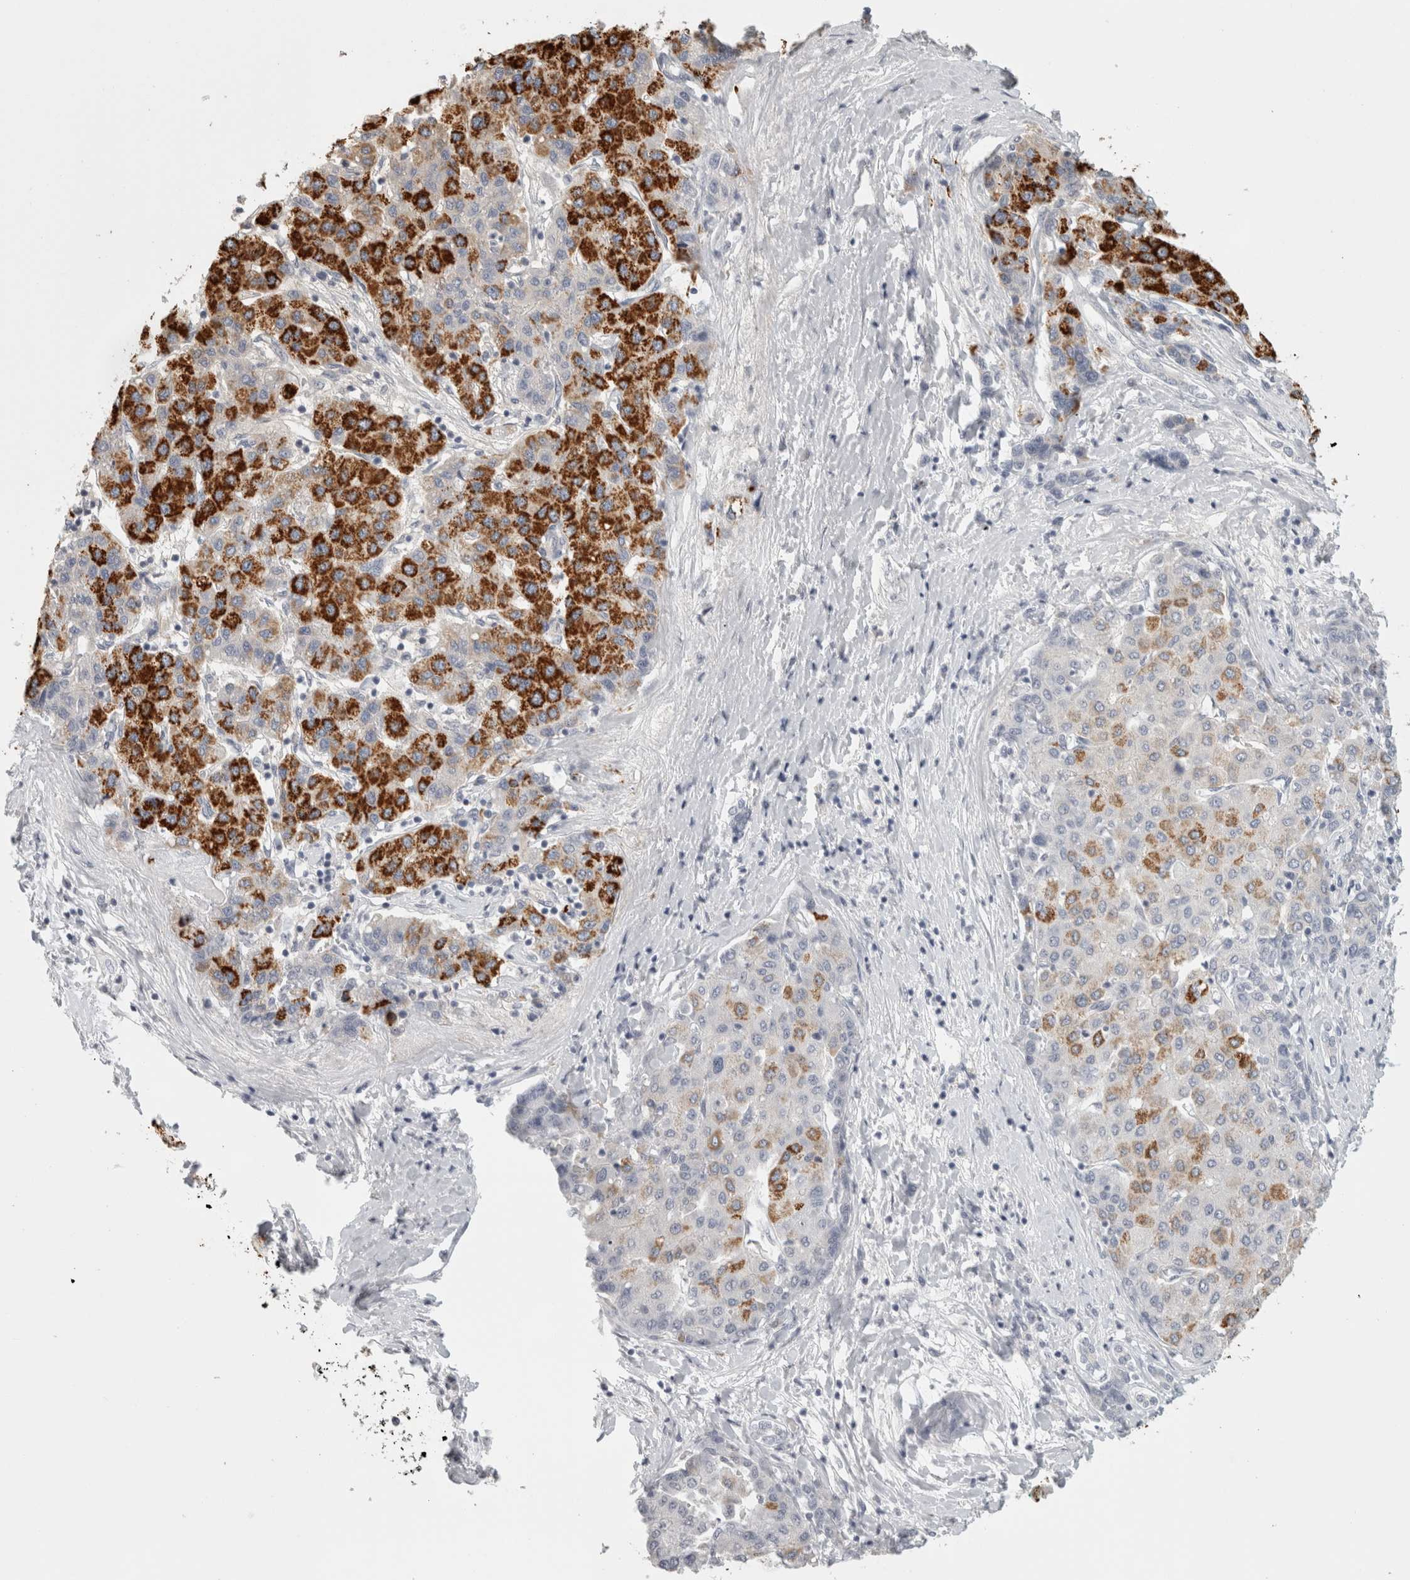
{"staining": {"intensity": "strong", "quantity": "25%-75%", "location": "cytoplasmic/membranous"}, "tissue": "liver cancer", "cell_type": "Tumor cells", "image_type": "cancer", "snomed": [{"axis": "morphology", "description": "Carcinoma, Hepatocellular, NOS"}, {"axis": "topography", "description": "Liver"}], "caption": "Liver cancer was stained to show a protein in brown. There is high levels of strong cytoplasmic/membranous expression in approximately 25%-75% of tumor cells.", "gene": "FBLIM1", "patient": {"sex": "male", "age": 65}}